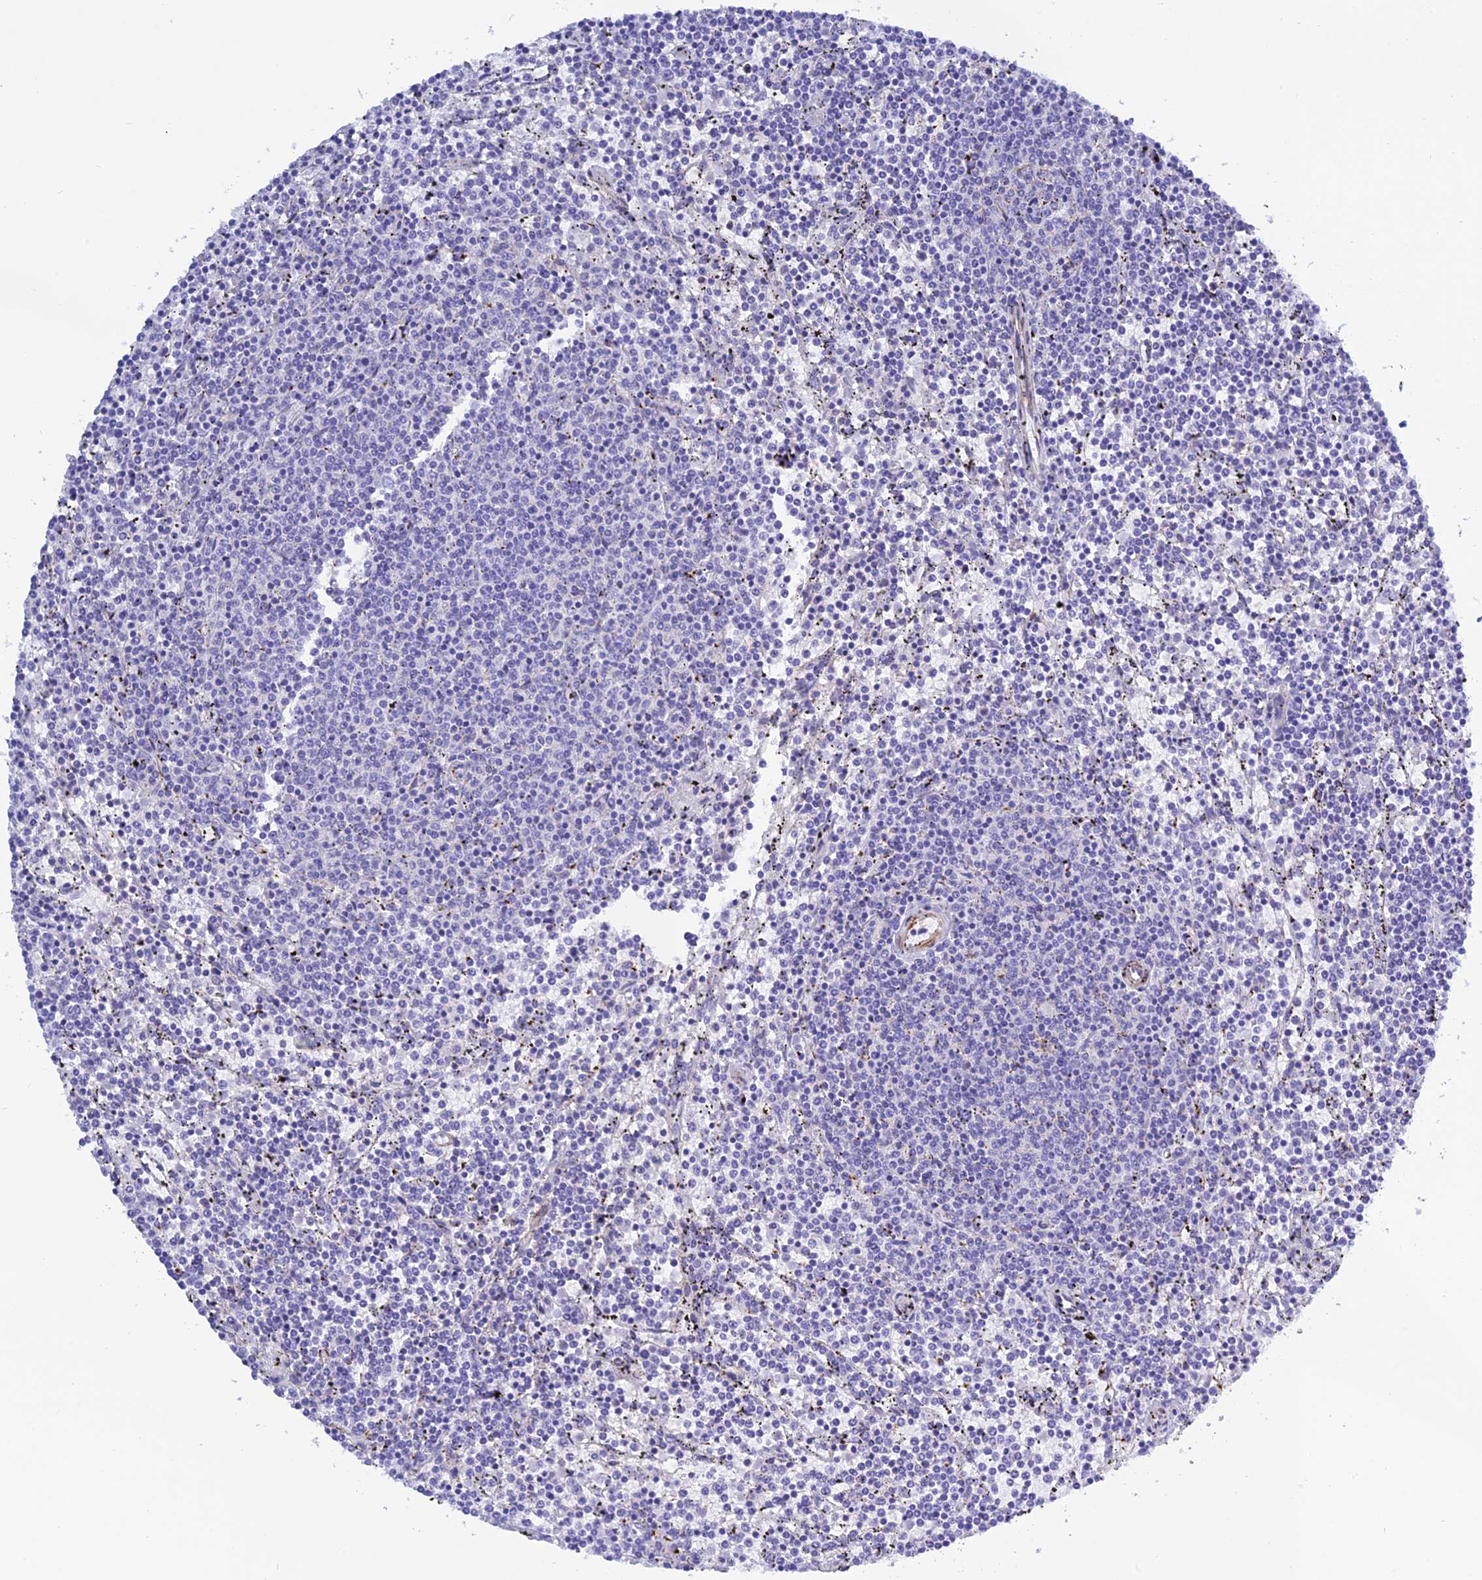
{"staining": {"intensity": "negative", "quantity": "none", "location": "none"}, "tissue": "lymphoma", "cell_type": "Tumor cells", "image_type": "cancer", "snomed": [{"axis": "morphology", "description": "Malignant lymphoma, non-Hodgkin's type, Low grade"}, {"axis": "topography", "description": "Spleen"}], "caption": "Low-grade malignant lymphoma, non-Hodgkin's type was stained to show a protein in brown. There is no significant staining in tumor cells. The staining is performed using DAB brown chromogen with nuclei counter-stained in using hematoxylin.", "gene": "ZDHHC16", "patient": {"sex": "female", "age": 50}}